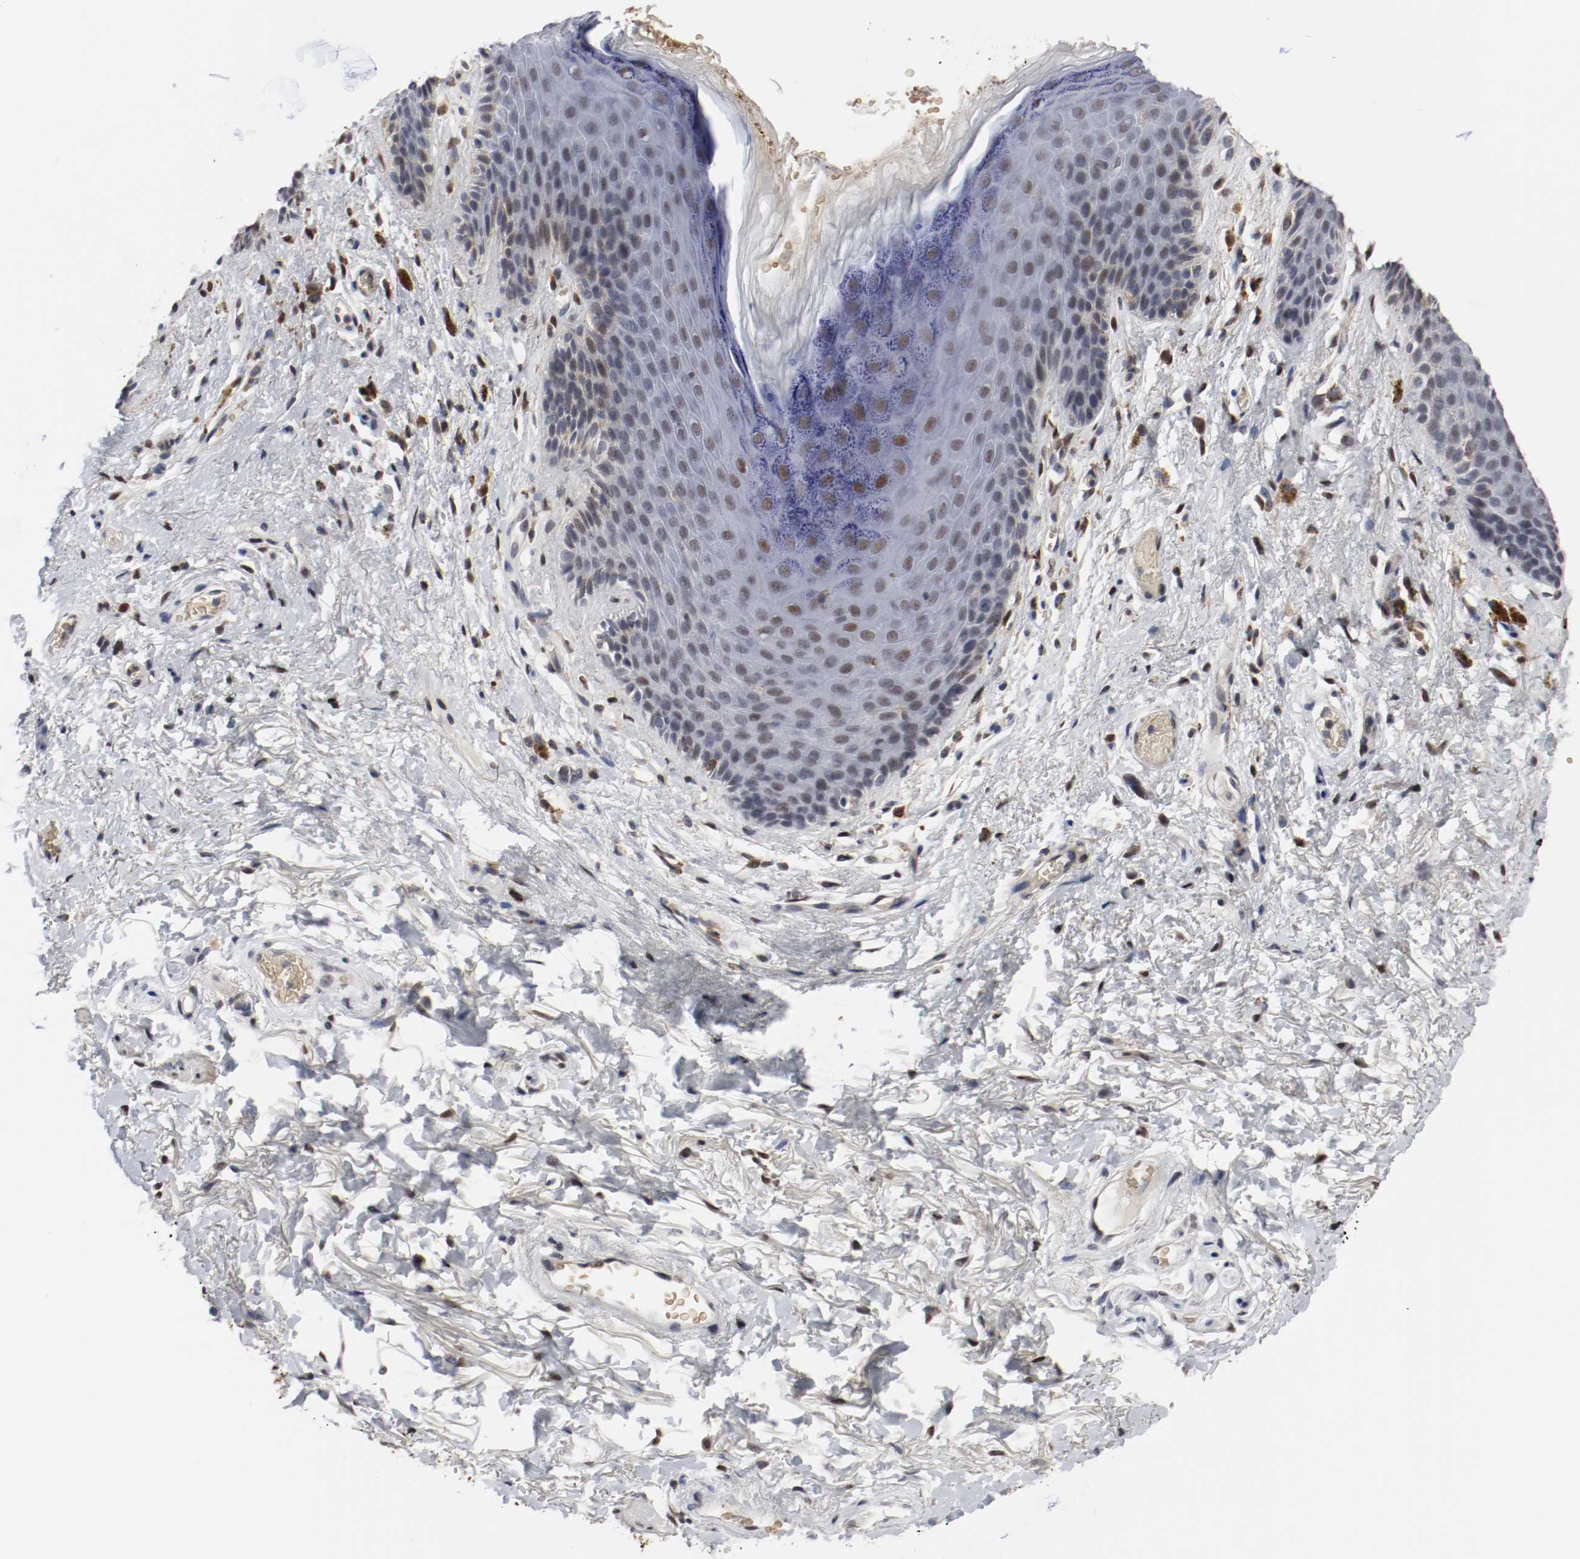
{"staining": {"intensity": "moderate", "quantity": "25%-75%", "location": "nuclear"}, "tissue": "skin", "cell_type": "Epidermal cells", "image_type": "normal", "snomed": [{"axis": "morphology", "description": "Normal tissue, NOS"}, {"axis": "topography", "description": "Anal"}], "caption": "Approximately 25%-75% of epidermal cells in benign human skin demonstrate moderate nuclear protein positivity as visualized by brown immunohistochemical staining.", "gene": "JUND", "patient": {"sex": "female", "age": 46}}